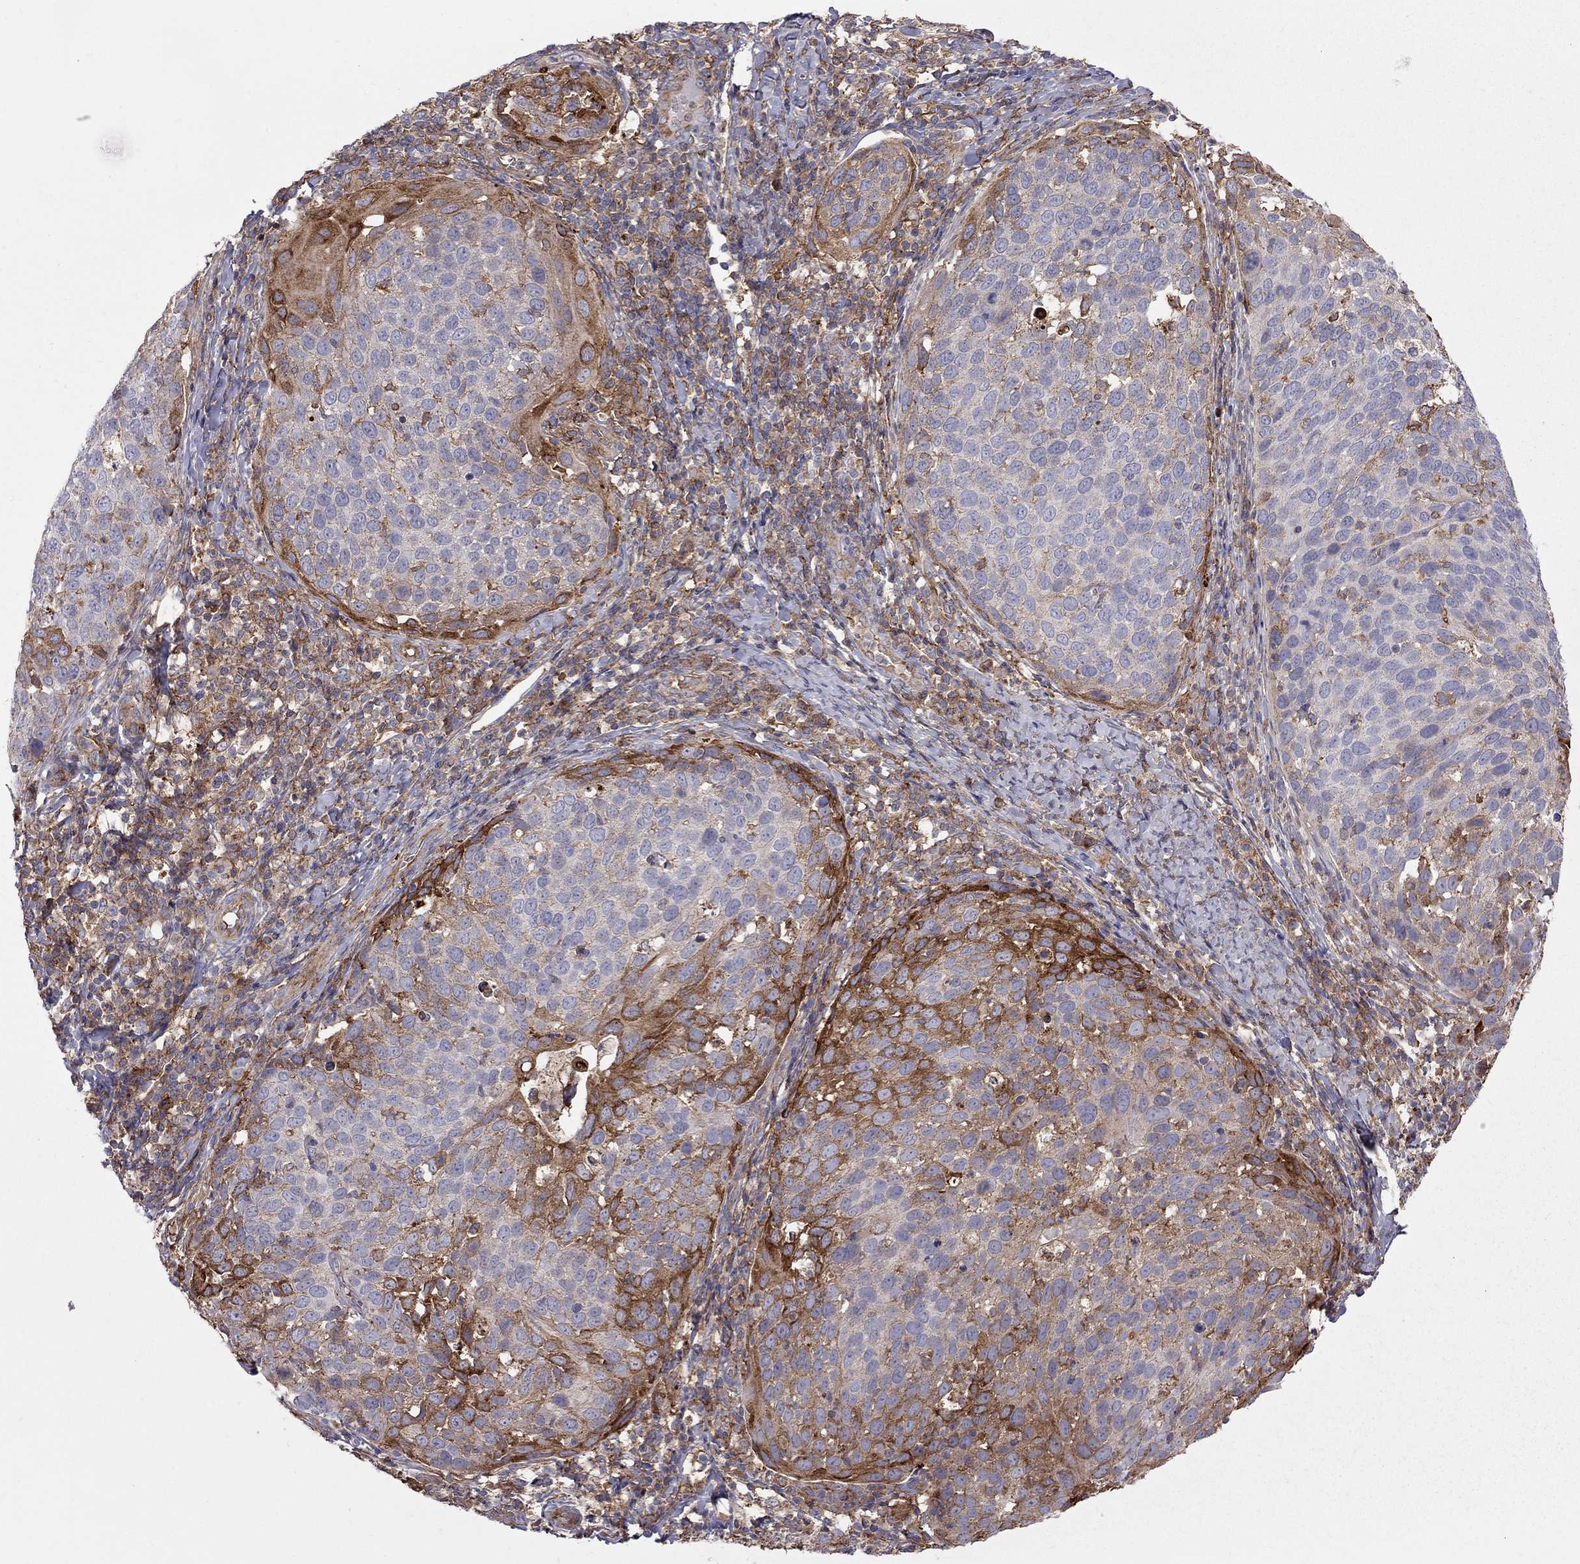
{"staining": {"intensity": "strong", "quantity": "<25%", "location": "cytoplasmic/membranous"}, "tissue": "cervical cancer", "cell_type": "Tumor cells", "image_type": "cancer", "snomed": [{"axis": "morphology", "description": "Squamous cell carcinoma, NOS"}, {"axis": "topography", "description": "Cervix"}], "caption": "Brown immunohistochemical staining in human squamous cell carcinoma (cervical) demonstrates strong cytoplasmic/membranous staining in approximately <25% of tumor cells.", "gene": "EIF4E3", "patient": {"sex": "female", "age": 54}}